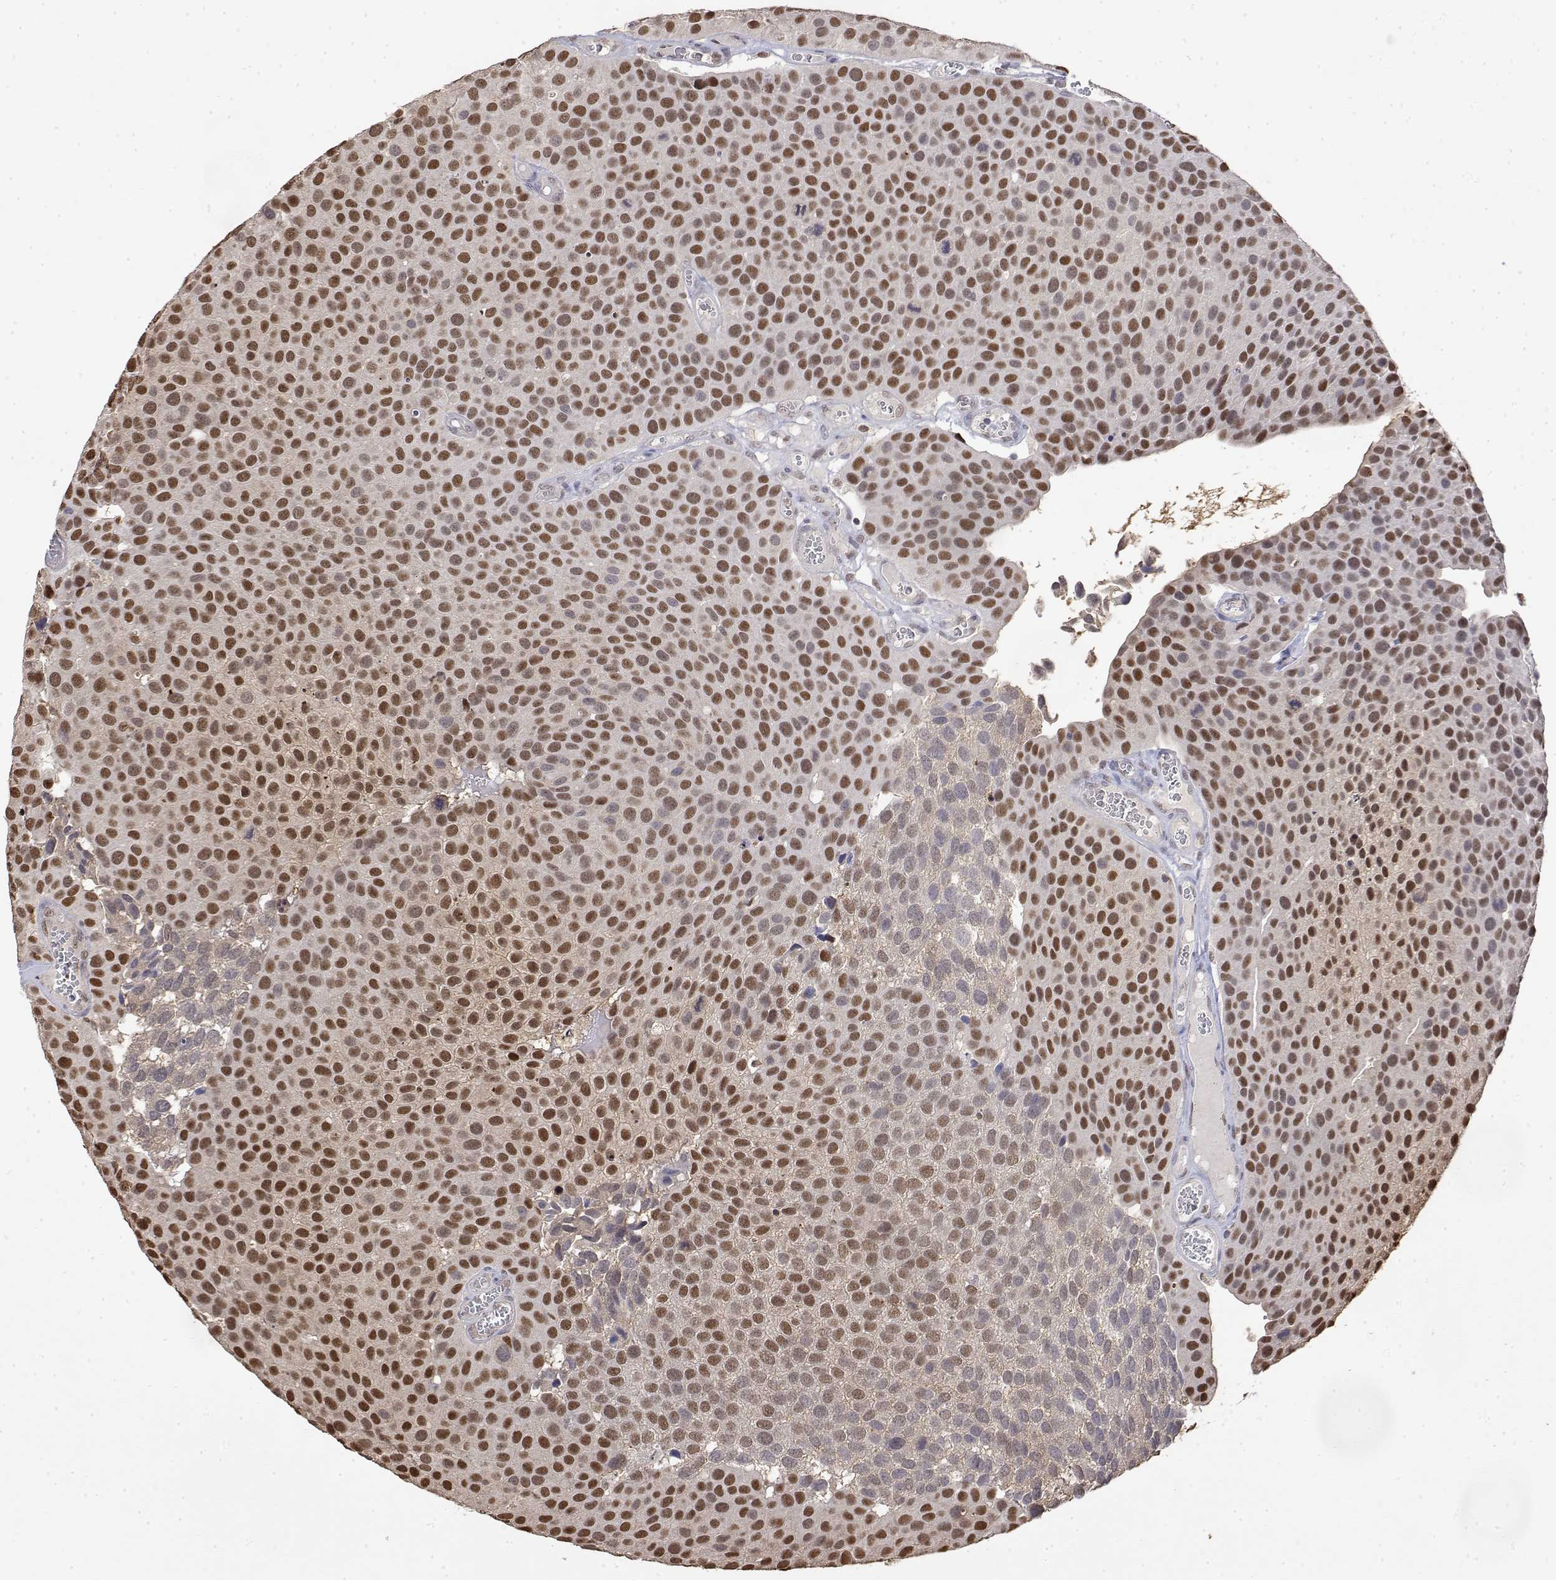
{"staining": {"intensity": "moderate", "quantity": ">75%", "location": "nuclear"}, "tissue": "urothelial cancer", "cell_type": "Tumor cells", "image_type": "cancer", "snomed": [{"axis": "morphology", "description": "Urothelial carcinoma, Low grade"}, {"axis": "topography", "description": "Urinary bladder"}], "caption": "Urothelial cancer tissue reveals moderate nuclear positivity in approximately >75% of tumor cells", "gene": "TPI1", "patient": {"sex": "female", "age": 69}}